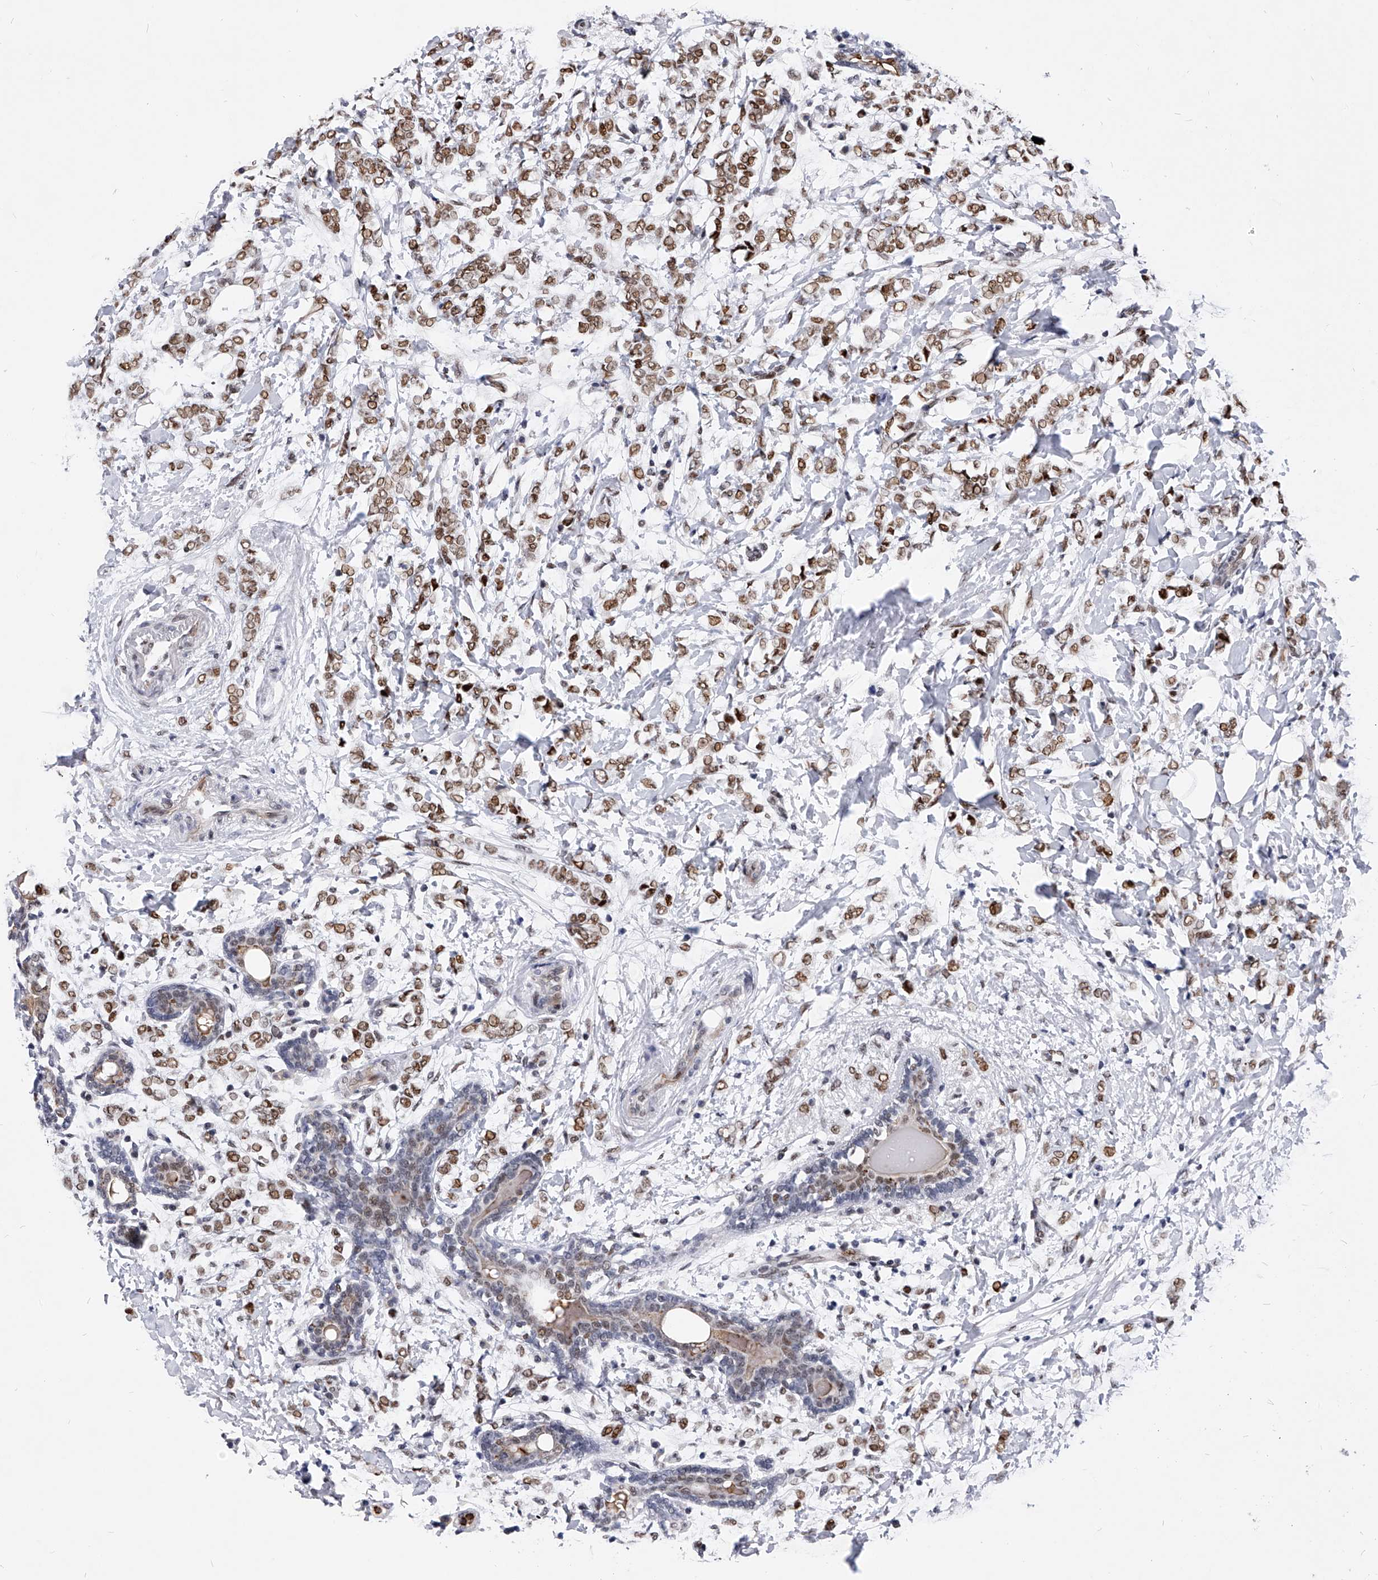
{"staining": {"intensity": "moderate", "quantity": ">75%", "location": "nuclear"}, "tissue": "breast cancer", "cell_type": "Tumor cells", "image_type": "cancer", "snomed": [{"axis": "morphology", "description": "Normal tissue, NOS"}, {"axis": "morphology", "description": "Lobular carcinoma"}, {"axis": "topography", "description": "Breast"}], "caption": "A histopathology image of human breast lobular carcinoma stained for a protein shows moderate nuclear brown staining in tumor cells.", "gene": "TESK2", "patient": {"sex": "female", "age": 47}}